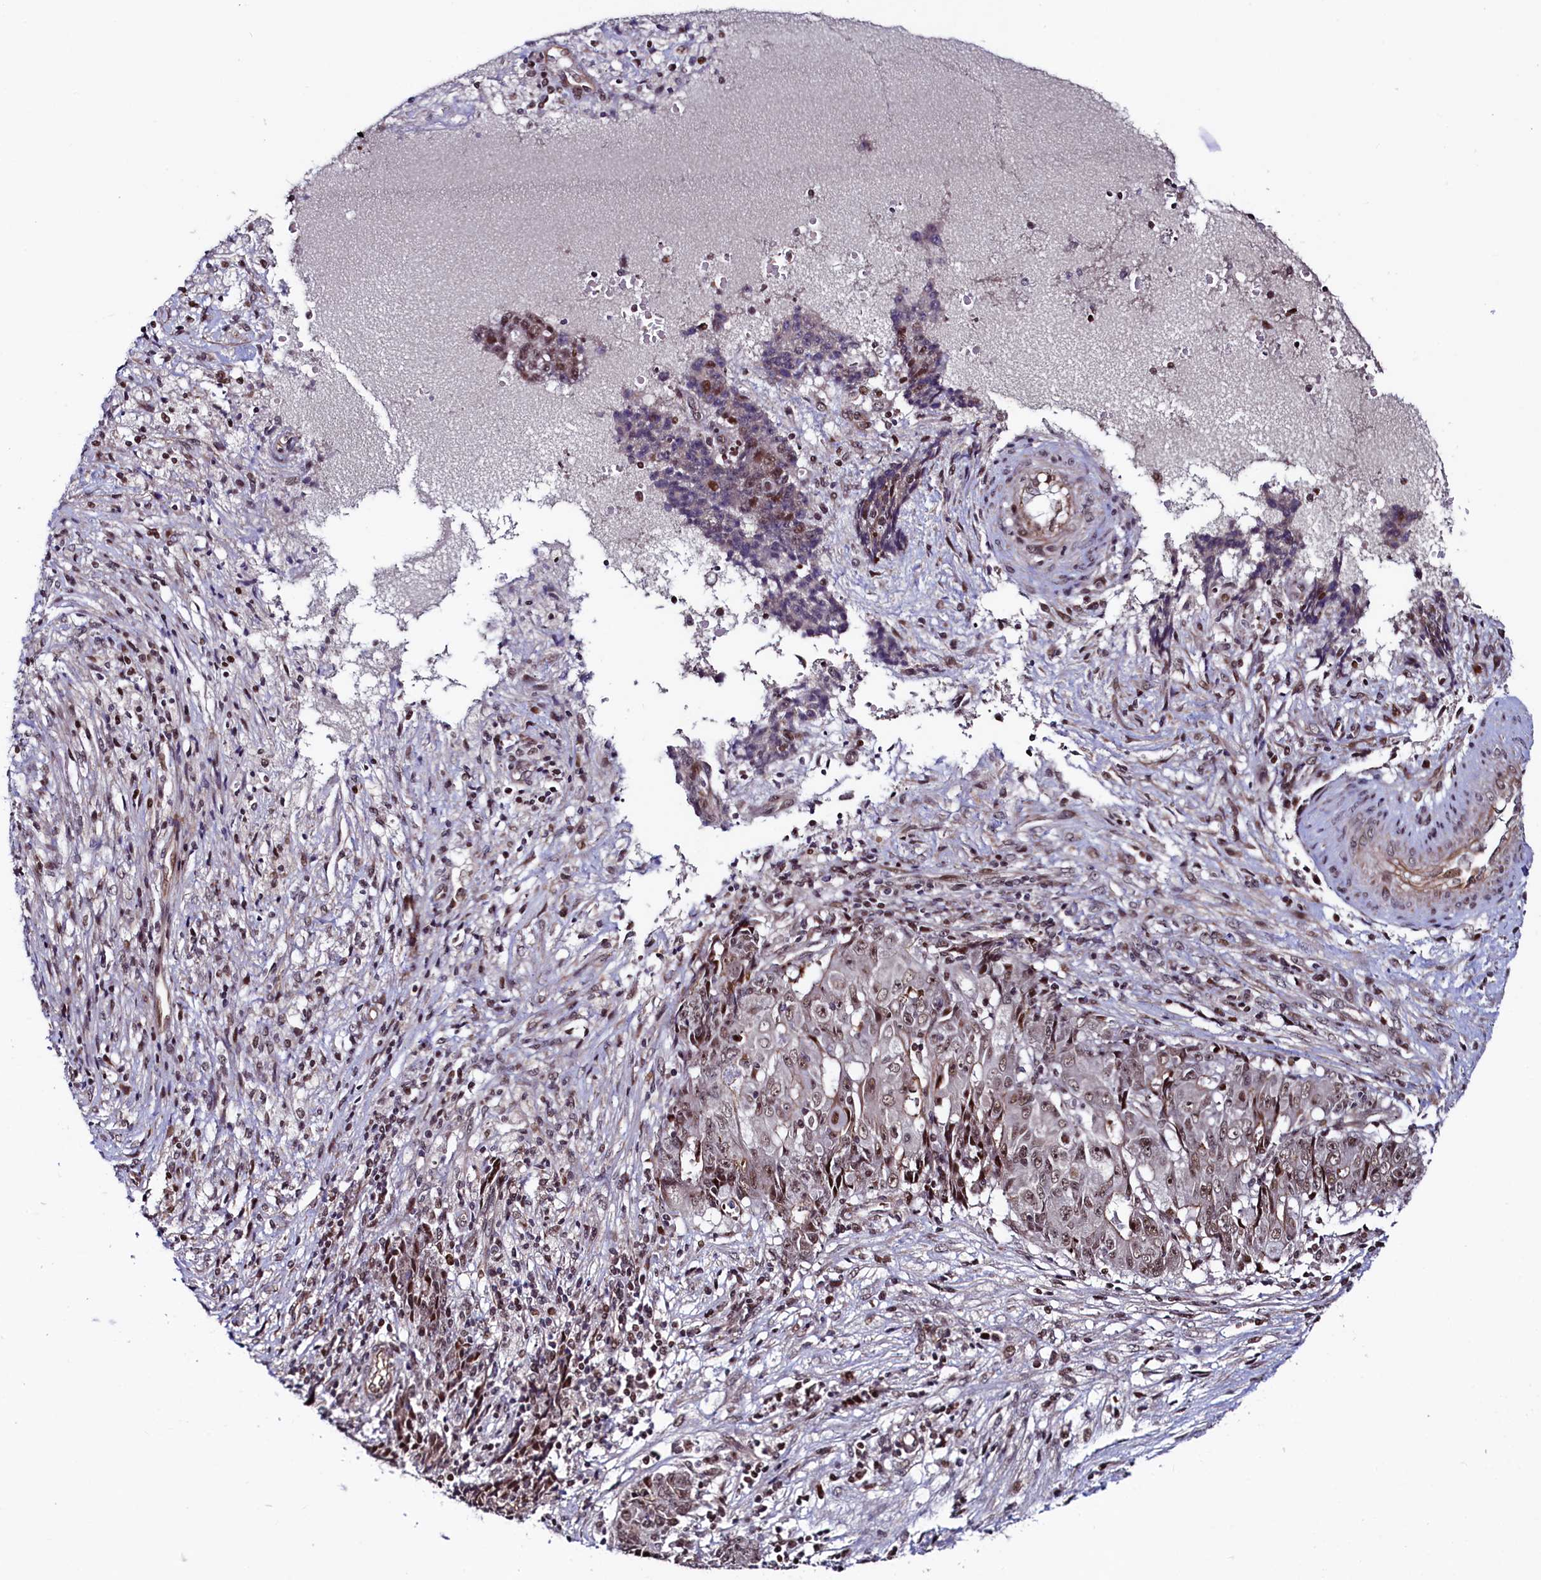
{"staining": {"intensity": "moderate", "quantity": "25%-75%", "location": "nuclear"}, "tissue": "ovarian cancer", "cell_type": "Tumor cells", "image_type": "cancer", "snomed": [{"axis": "morphology", "description": "Carcinoma, endometroid"}, {"axis": "topography", "description": "Ovary"}], "caption": "Moderate nuclear staining is present in approximately 25%-75% of tumor cells in ovarian cancer (endometroid carcinoma).", "gene": "LEO1", "patient": {"sex": "female", "age": 42}}